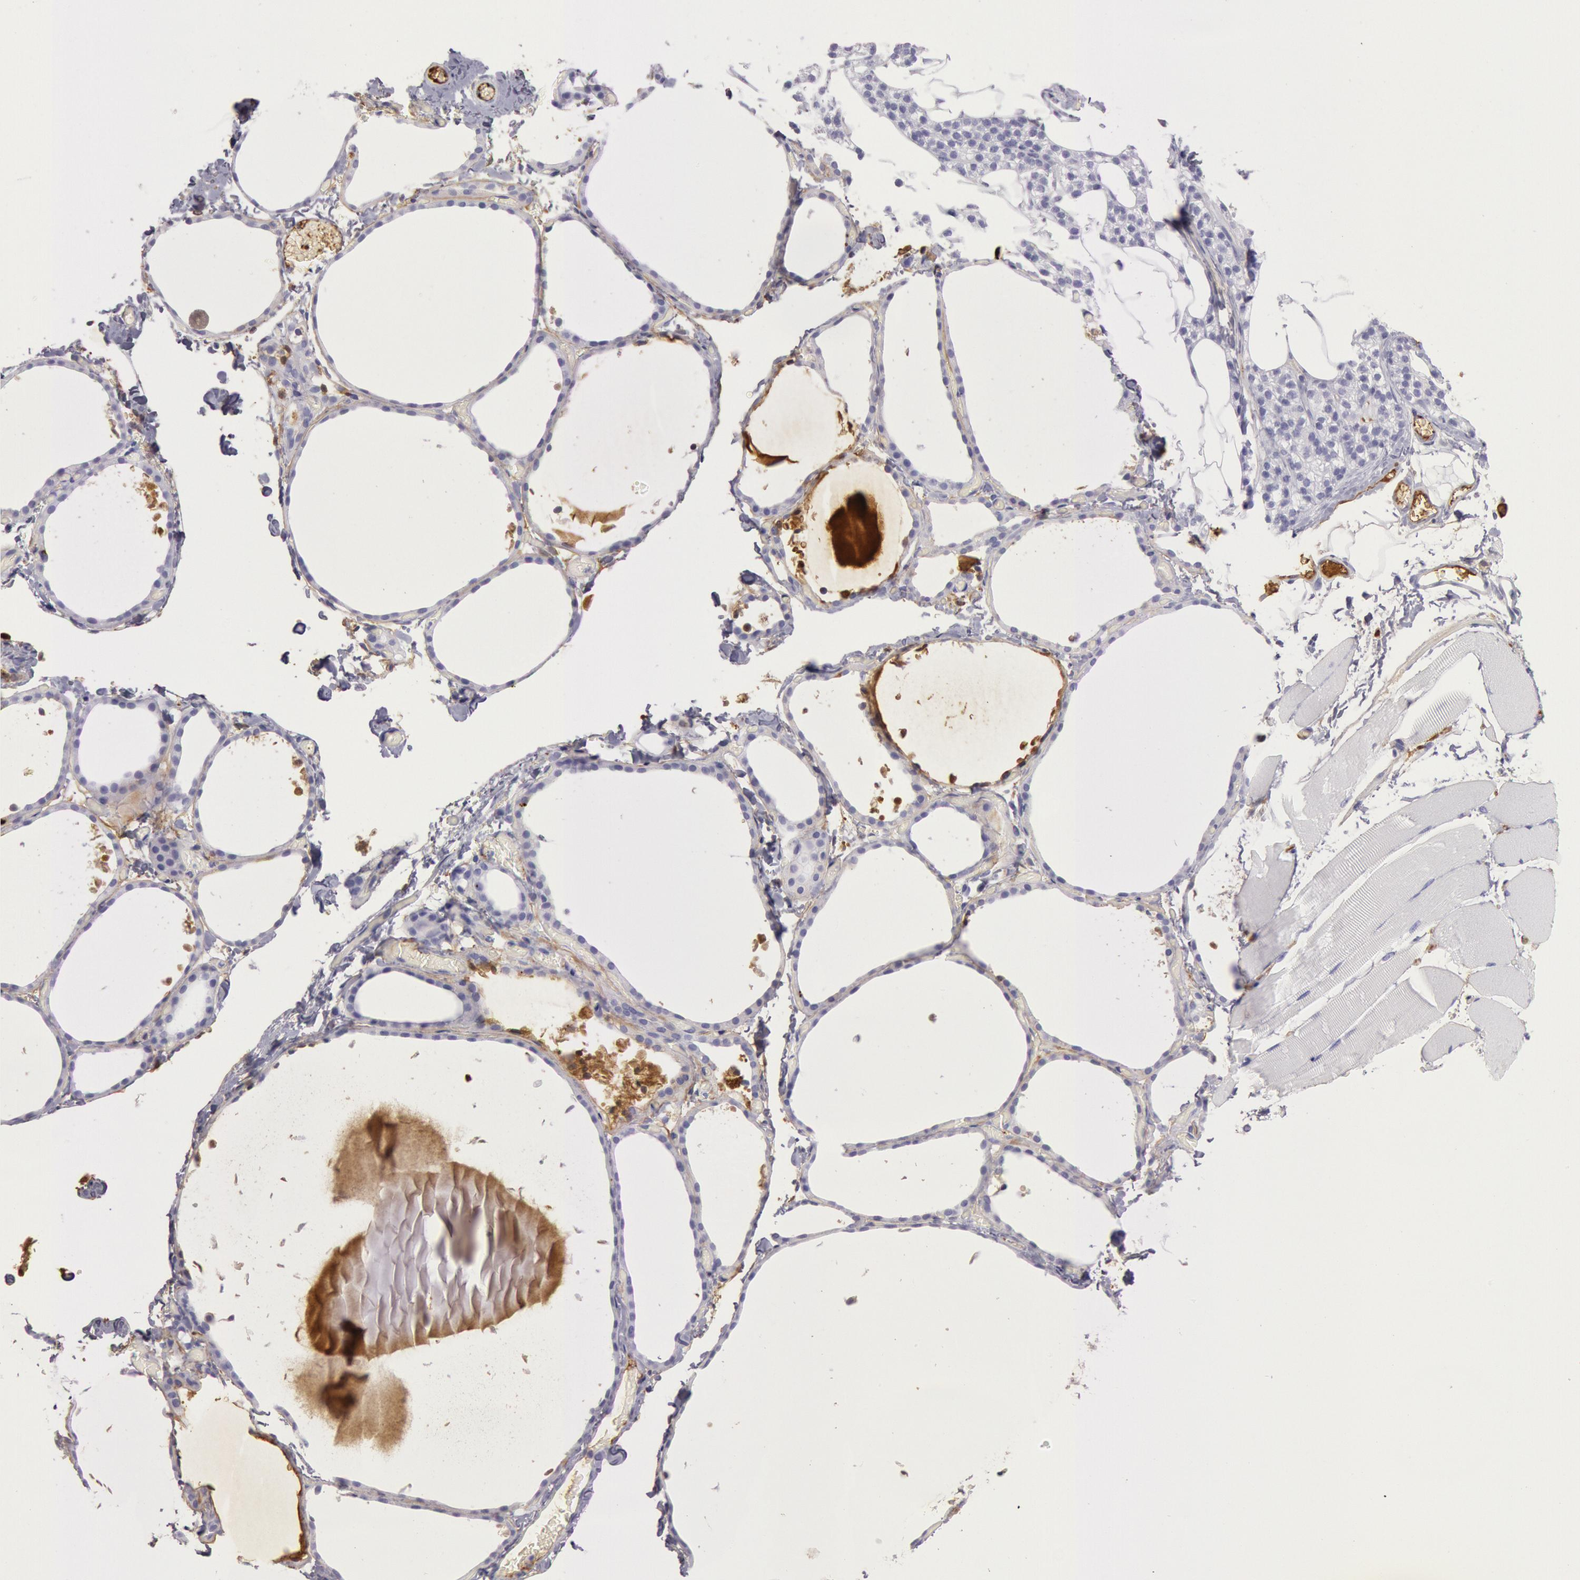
{"staining": {"intensity": "moderate", "quantity": "<25%", "location": "cytoplasmic/membranous"}, "tissue": "thyroid gland", "cell_type": "Glandular cells", "image_type": "normal", "snomed": [{"axis": "morphology", "description": "Normal tissue, NOS"}, {"axis": "topography", "description": "Thyroid gland"}], "caption": "Protein positivity by immunohistochemistry (IHC) shows moderate cytoplasmic/membranous staining in about <25% of glandular cells in benign thyroid gland. (DAB = brown stain, brightfield microscopy at high magnification).", "gene": "IGHG1", "patient": {"sex": "female", "age": 22}}